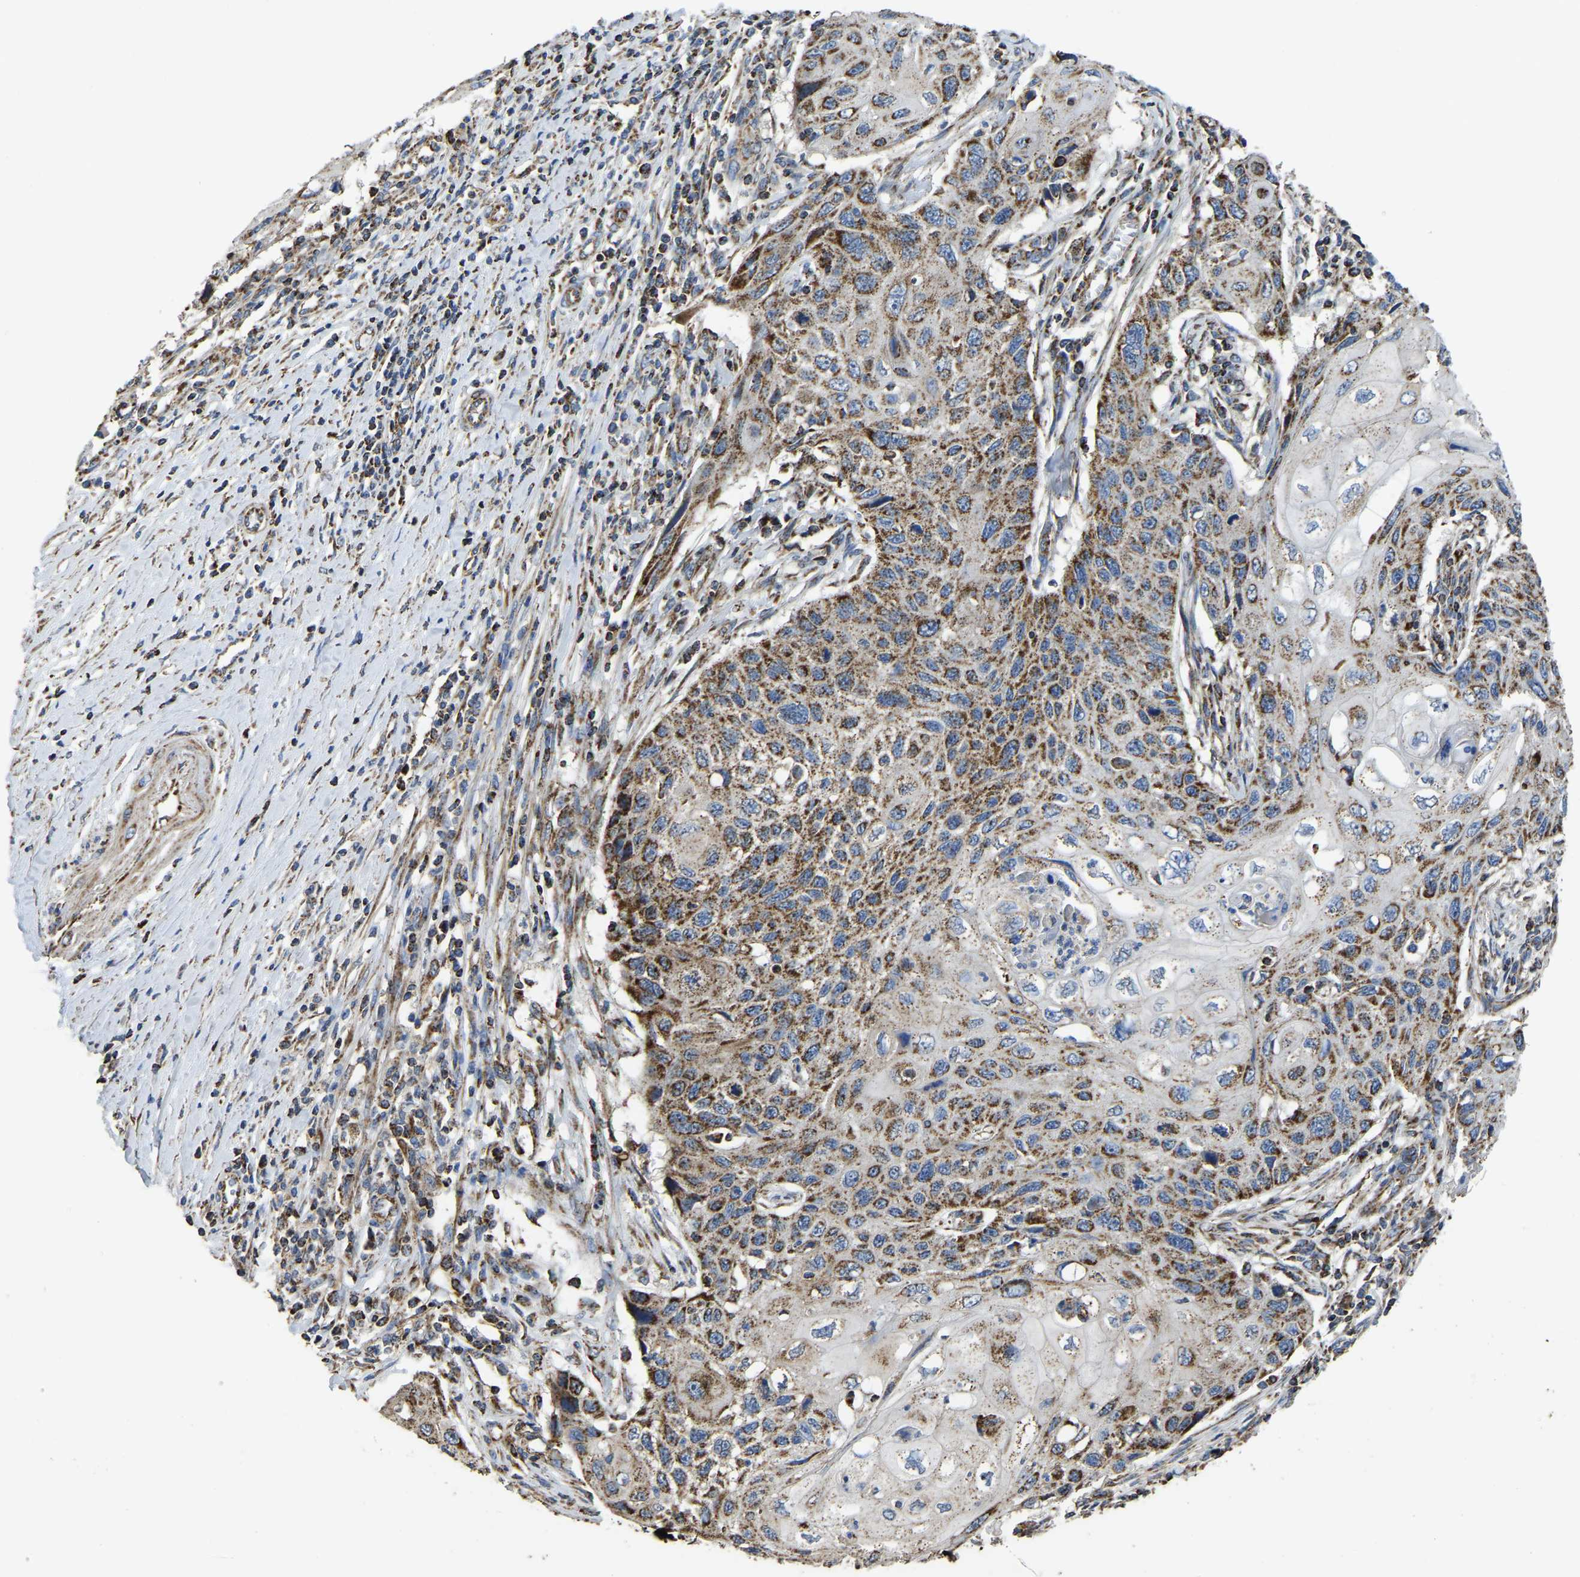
{"staining": {"intensity": "moderate", "quantity": ">75%", "location": "cytoplasmic/membranous"}, "tissue": "cervical cancer", "cell_type": "Tumor cells", "image_type": "cancer", "snomed": [{"axis": "morphology", "description": "Squamous cell carcinoma, NOS"}, {"axis": "topography", "description": "Cervix"}], "caption": "Protein analysis of cervical cancer (squamous cell carcinoma) tissue shows moderate cytoplasmic/membranous expression in about >75% of tumor cells. (brown staining indicates protein expression, while blue staining denotes nuclei).", "gene": "ETFA", "patient": {"sex": "female", "age": 70}}